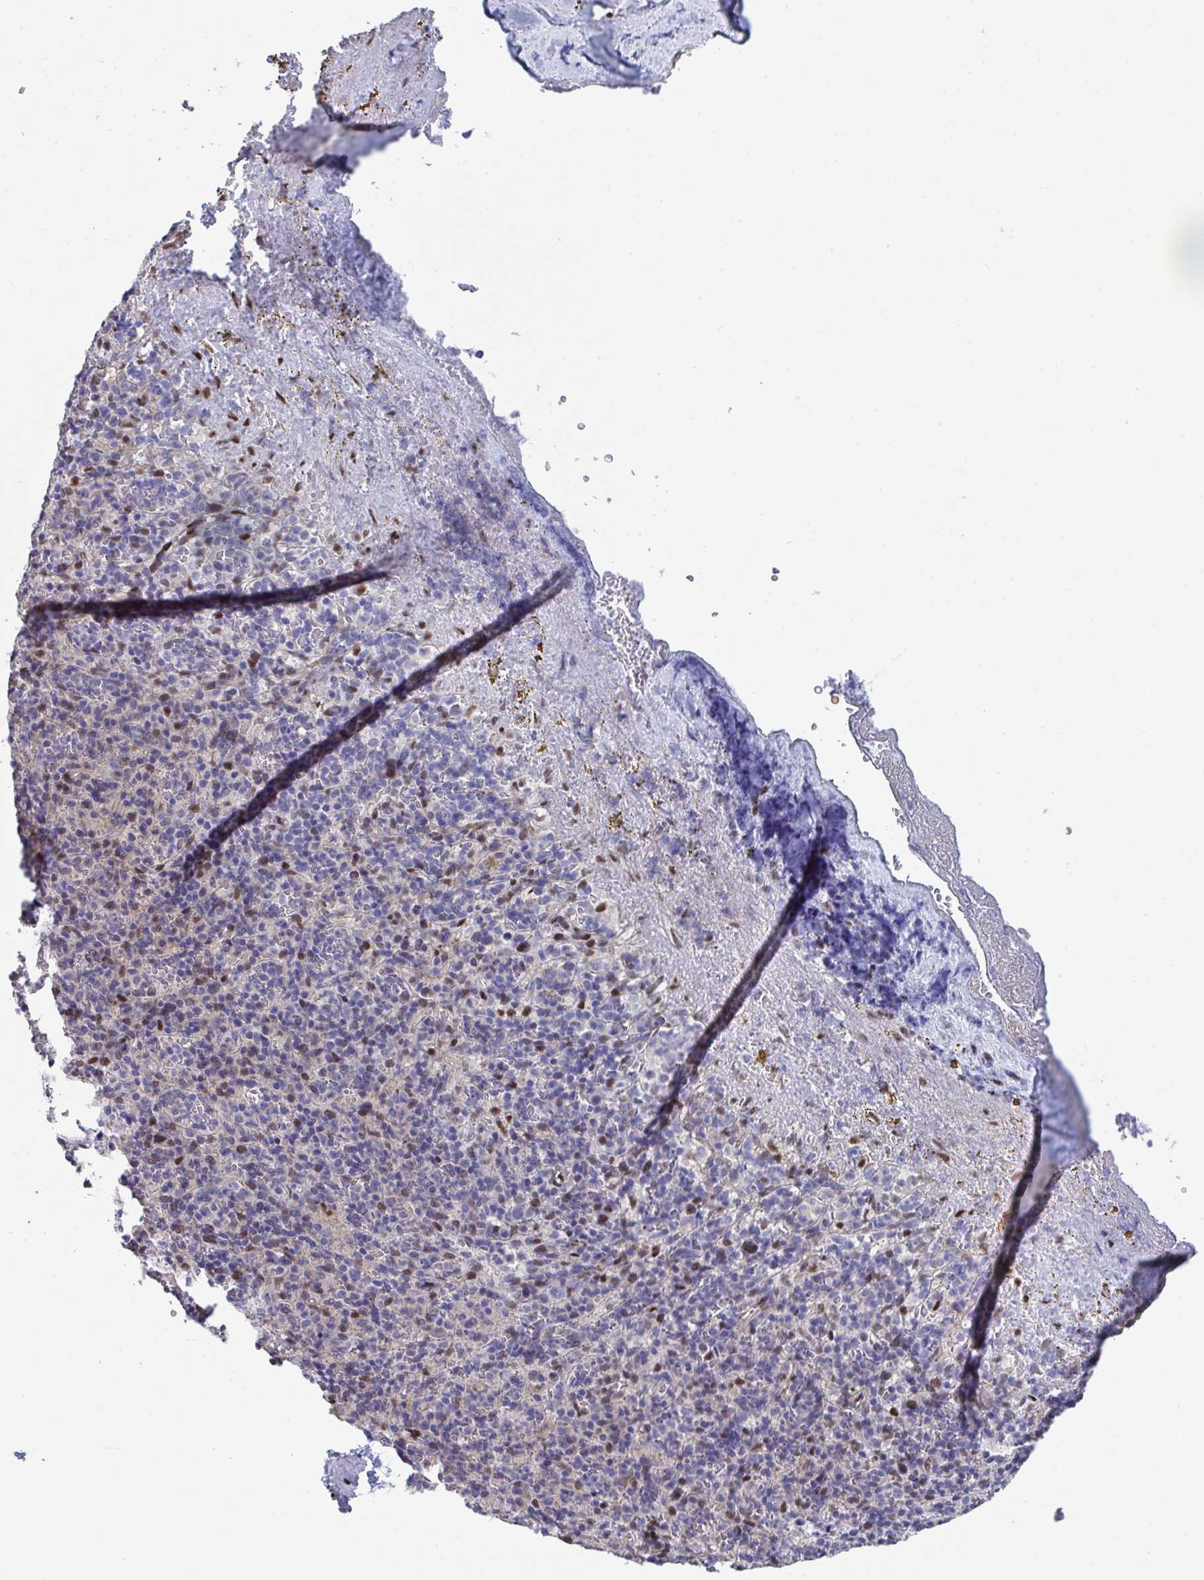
{"staining": {"intensity": "moderate", "quantity": "<25%", "location": "nuclear"}, "tissue": "spleen", "cell_type": "Cells in red pulp", "image_type": "normal", "snomed": [{"axis": "morphology", "description": "Normal tissue, NOS"}, {"axis": "topography", "description": "Spleen"}], "caption": "Spleen was stained to show a protein in brown. There is low levels of moderate nuclear staining in about <25% of cells in red pulp. (DAB IHC with brightfield microscopy, high magnification).", "gene": "PELI1", "patient": {"sex": "female", "age": 74}}